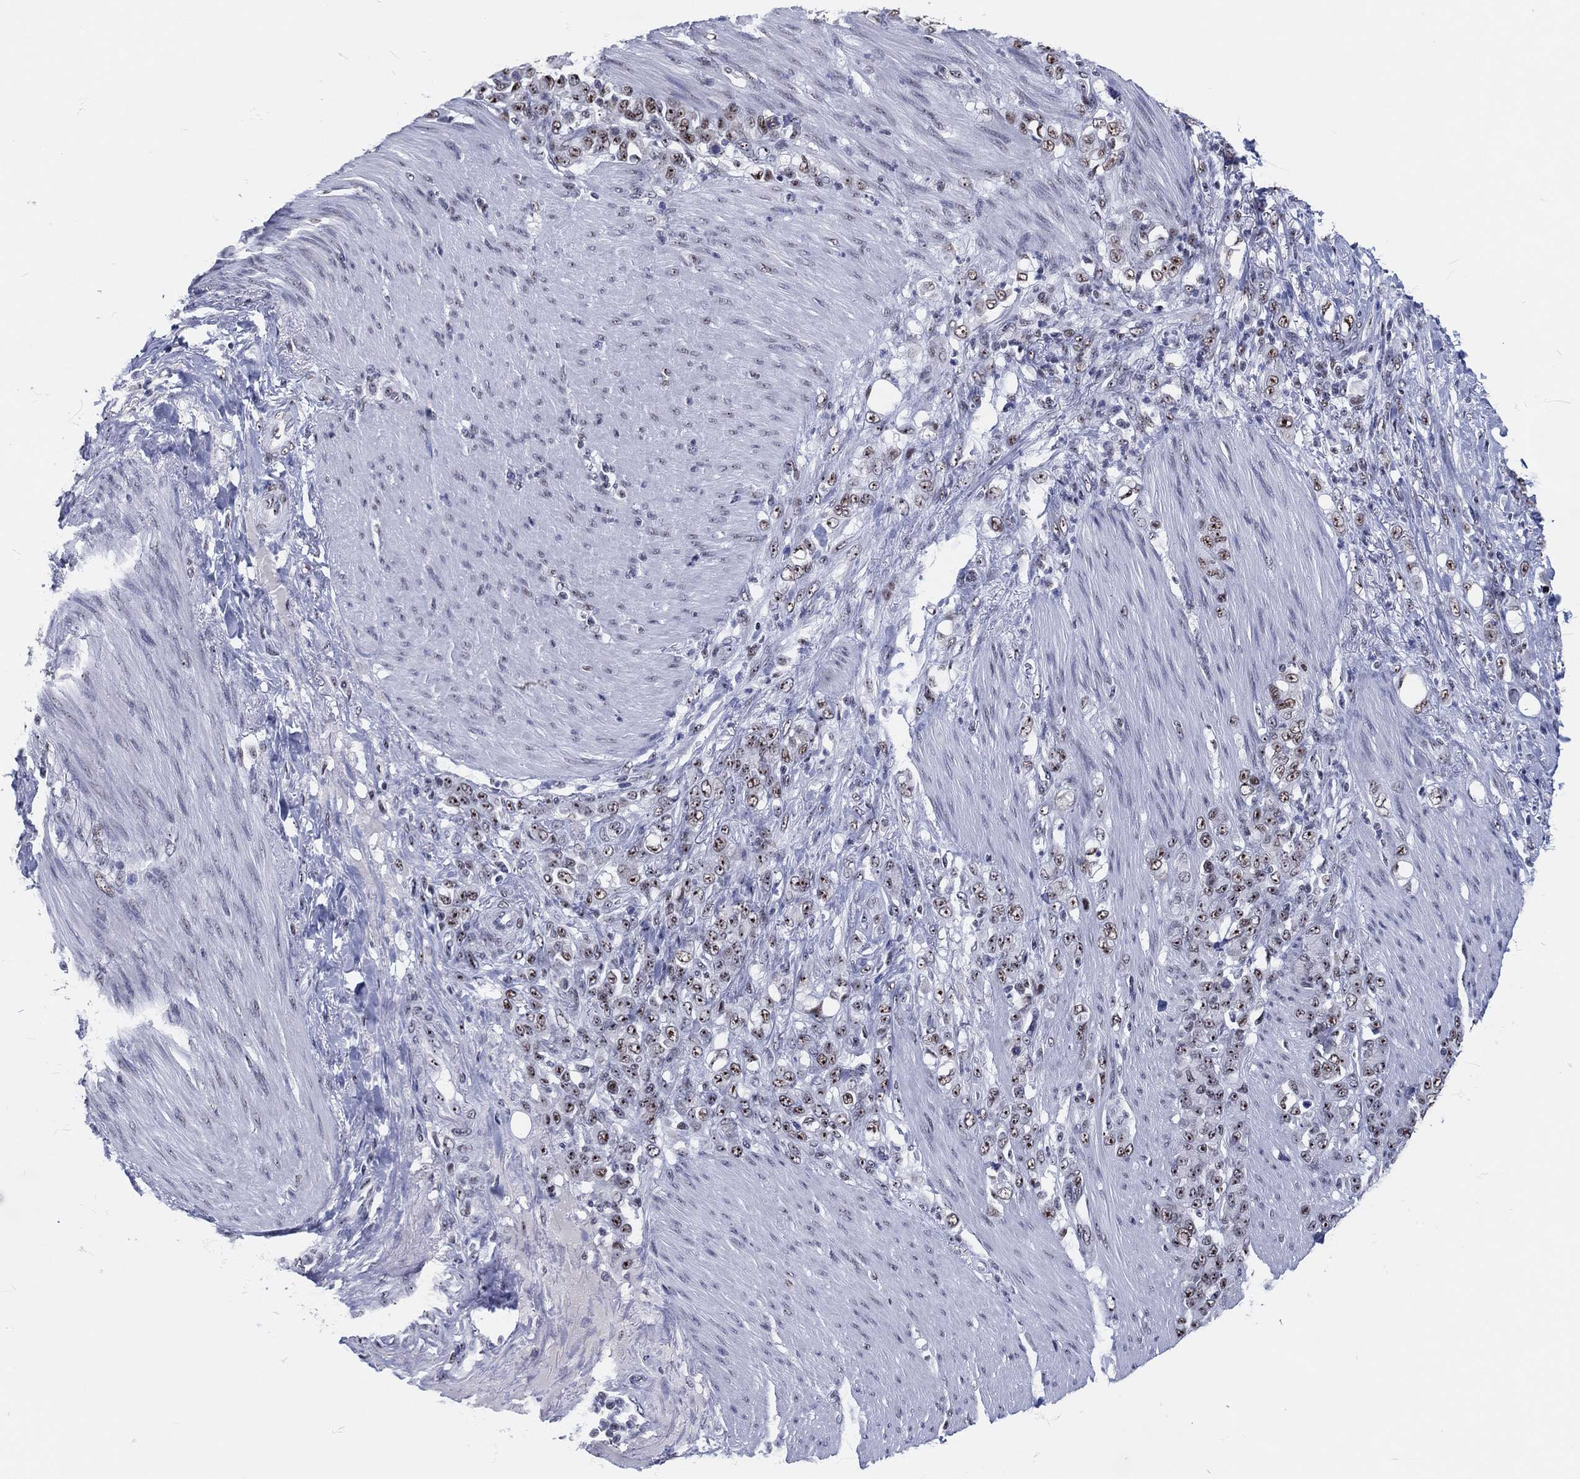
{"staining": {"intensity": "moderate", "quantity": "25%-75%", "location": "nuclear"}, "tissue": "stomach cancer", "cell_type": "Tumor cells", "image_type": "cancer", "snomed": [{"axis": "morphology", "description": "Adenocarcinoma, NOS"}, {"axis": "topography", "description": "Stomach"}], "caption": "Immunohistochemical staining of stomach cancer (adenocarcinoma) demonstrates medium levels of moderate nuclear protein expression in about 25%-75% of tumor cells.", "gene": "MAPK8IP1", "patient": {"sex": "female", "age": 79}}